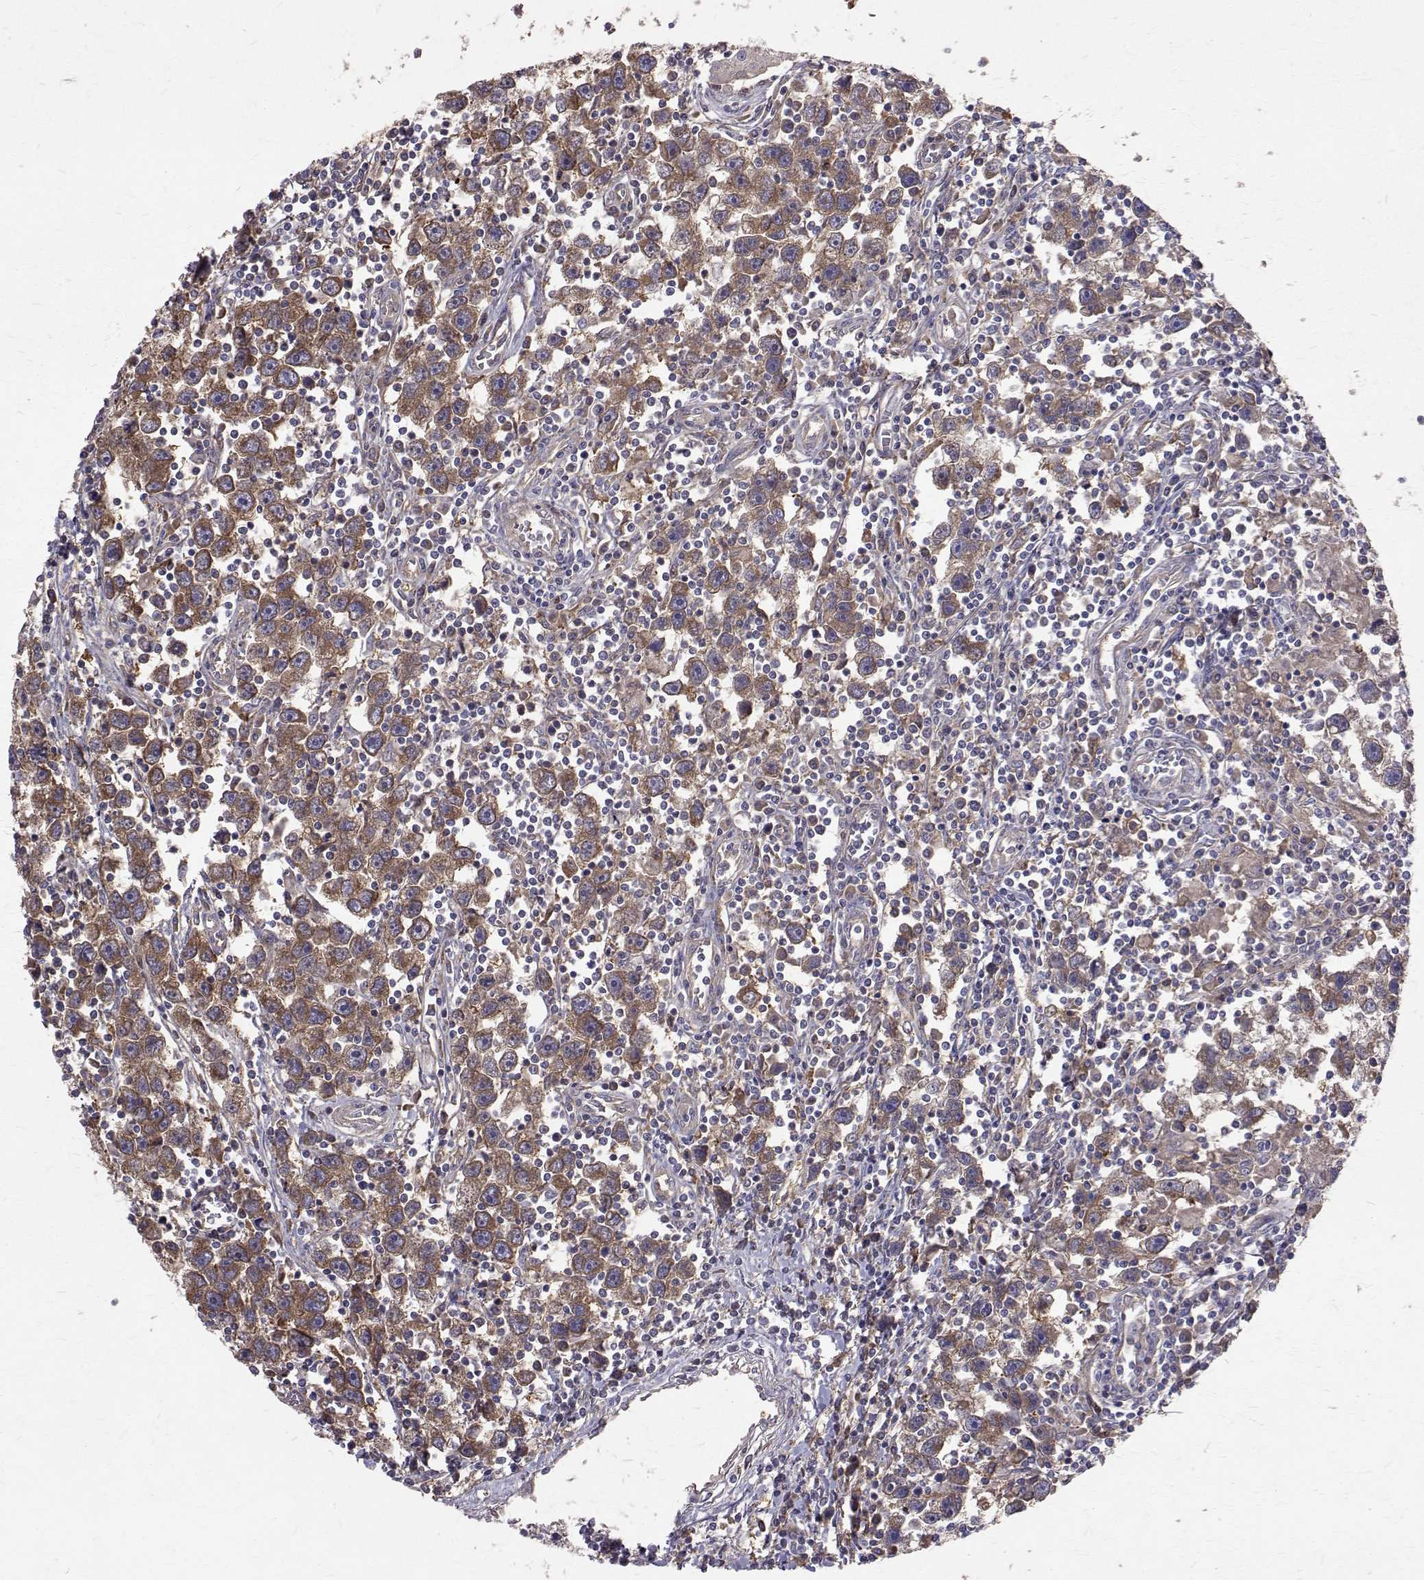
{"staining": {"intensity": "moderate", "quantity": ">75%", "location": "cytoplasmic/membranous"}, "tissue": "testis cancer", "cell_type": "Tumor cells", "image_type": "cancer", "snomed": [{"axis": "morphology", "description": "Seminoma, NOS"}, {"axis": "topography", "description": "Testis"}], "caption": "A histopathology image showing moderate cytoplasmic/membranous staining in about >75% of tumor cells in testis cancer (seminoma), as visualized by brown immunohistochemical staining.", "gene": "FARSB", "patient": {"sex": "male", "age": 30}}